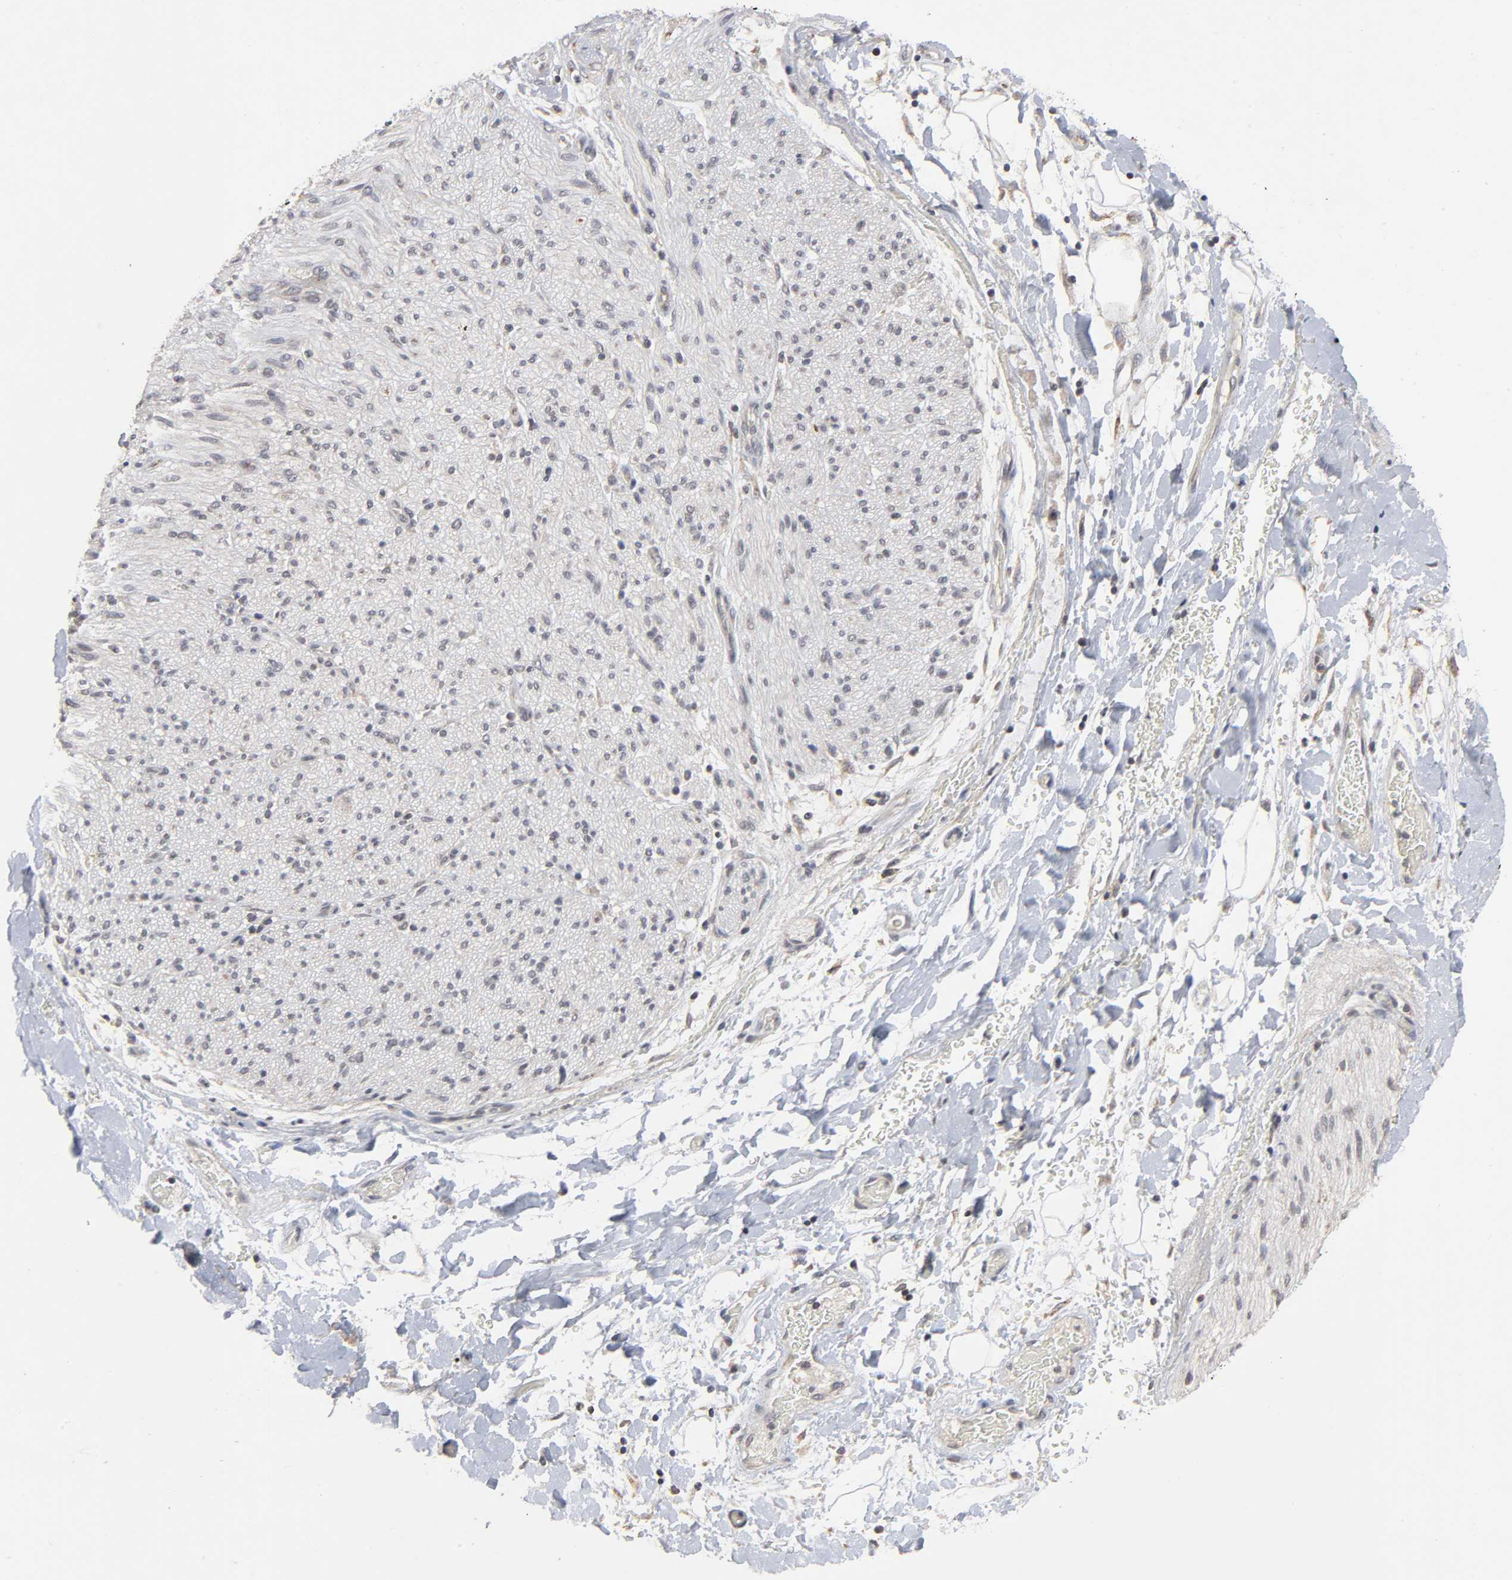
{"staining": {"intensity": "negative", "quantity": "none", "location": "none"}, "tissue": "adipose tissue", "cell_type": "Adipocytes", "image_type": "normal", "snomed": [{"axis": "morphology", "description": "Normal tissue, NOS"}, {"axis": "morphology", "description": "Cholangiocarcinoma"}, {"axis": "topography", "description": "Liver"}, {"axis": "topography", "description": "Peripheral nerve tissue"}], "caption": "Immunohistochemistry micrograph of unremarkable human adipose tissue stained for a protein (brown), which displays no positivity in adipocytes. (Brightfield microscopy of DAB immunohistochemistry at high magnification).", "gene": "AUH", "patient": {"sex": "male", "age": 50}}